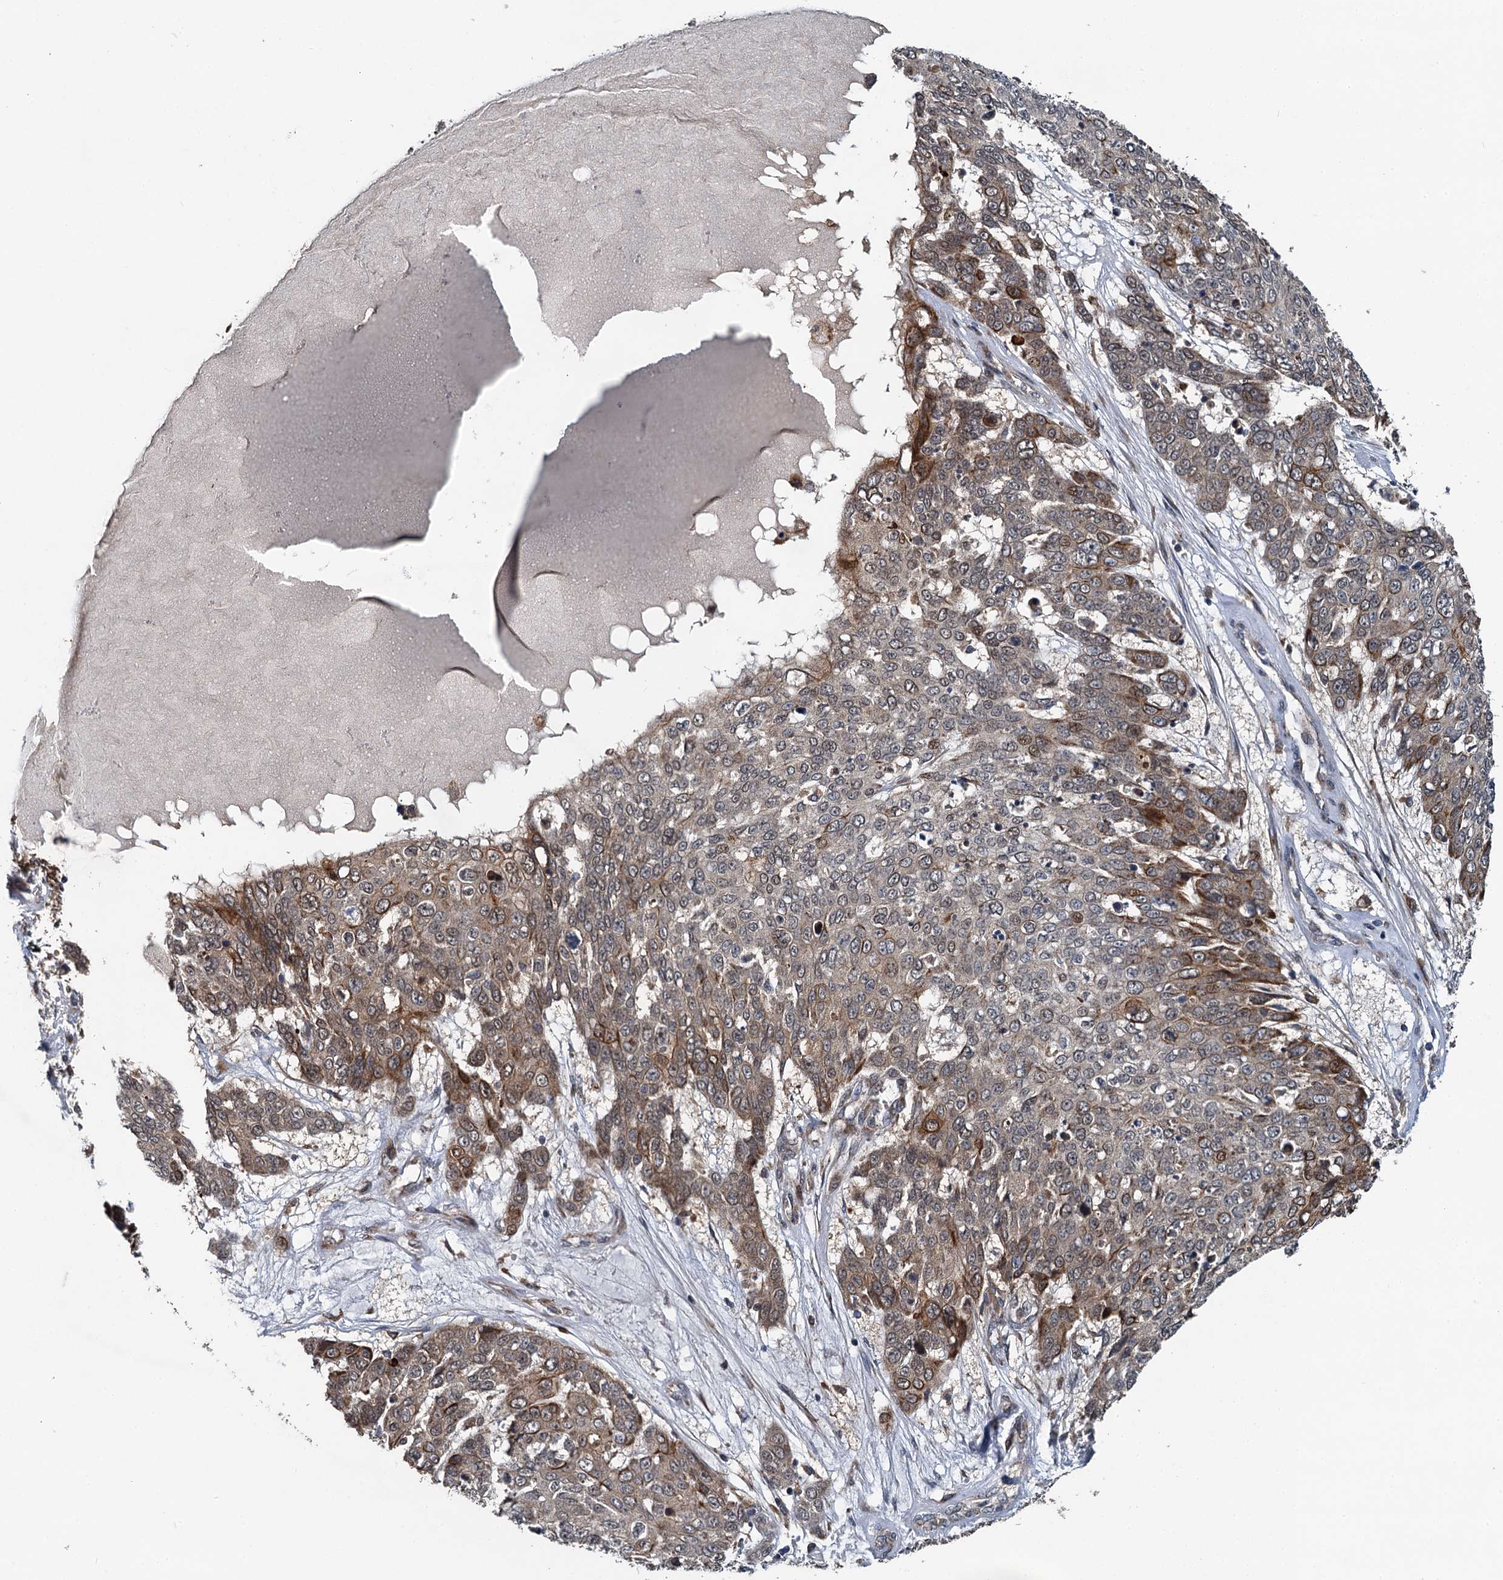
{"staining": {"intensity": "moderate", "quantity": "<25%", "location": "cytoplasmic/membranous"}, "tissue": "skin cancer", "cell_type": "Tumor cells", "image_type": "cancer", "snomed": [{"axis": "morphology", "description": "Squamous cell carcinoma, NOS"}, {"axis": "topography", "description": "Skin"}], "caption": "Human skin squamous cell carcinoma stained with a protein marker displays moderate staining in tumor cells.", "gene": "LRRK2", "patient": {"sex": "male", "age": 71}}